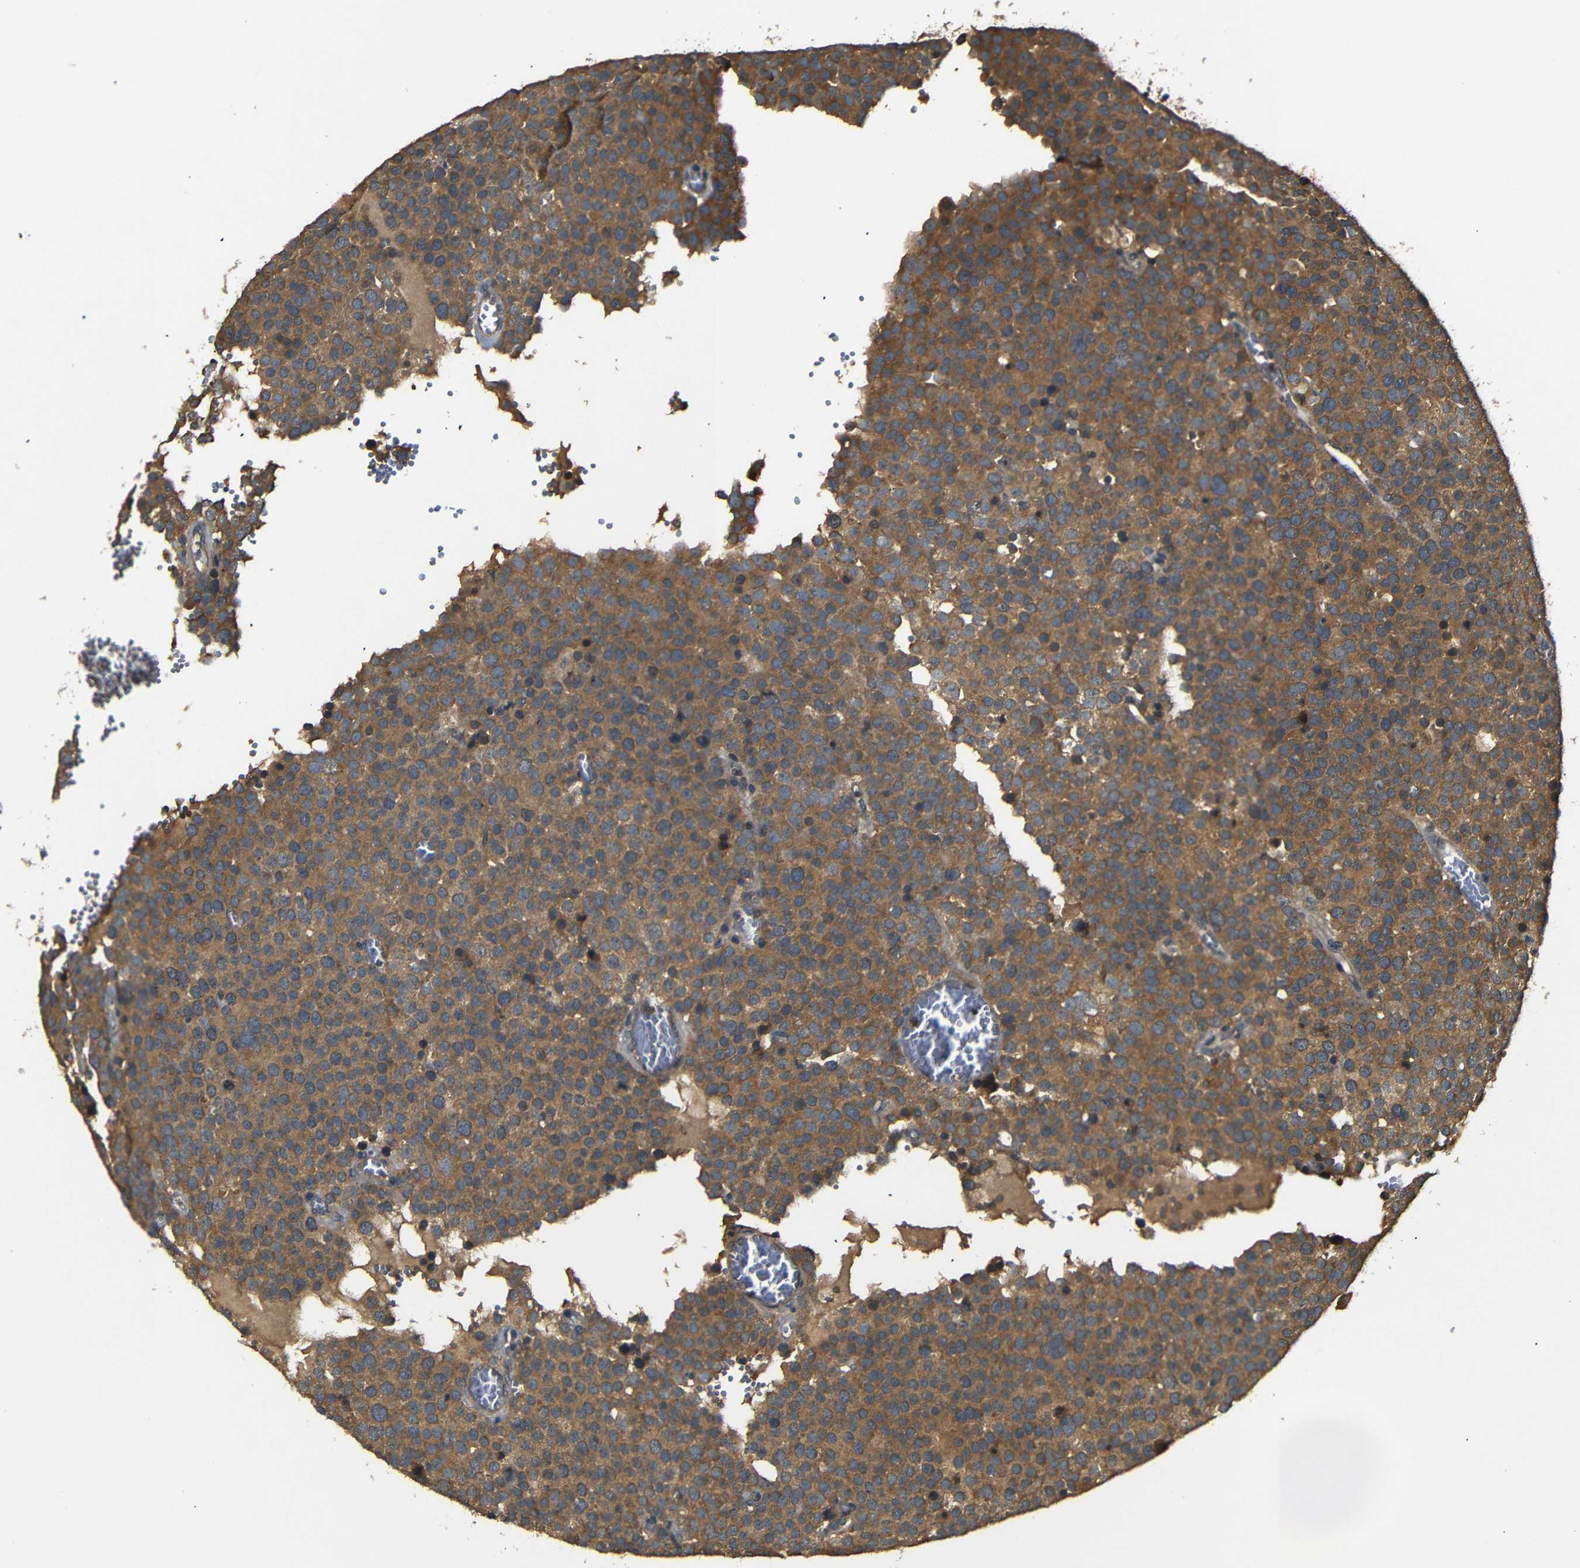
{"staining": {"intensity": "moderate", "quantity": ">75%", "location": "cytoplasmic/membranous"}, "tissue": "testis cancer", "cell_type": "Tumor cells", "image_type": "cancer", "snomed": [{"axis": "morphology", "description": "Normal tissue, NOS"}, {"axis": "morphology", "description": "Seminoma, NOS"}, {"axis": "topography", "description": "Testis"}], "caption": "A histopathology image of testis cancer (seminoma) stained for a protein displays moderate cytoplasmic/membranous brown staining in tumor cells.", "gene": "TANK", "patient": {"sex": "male", "age": 71}}